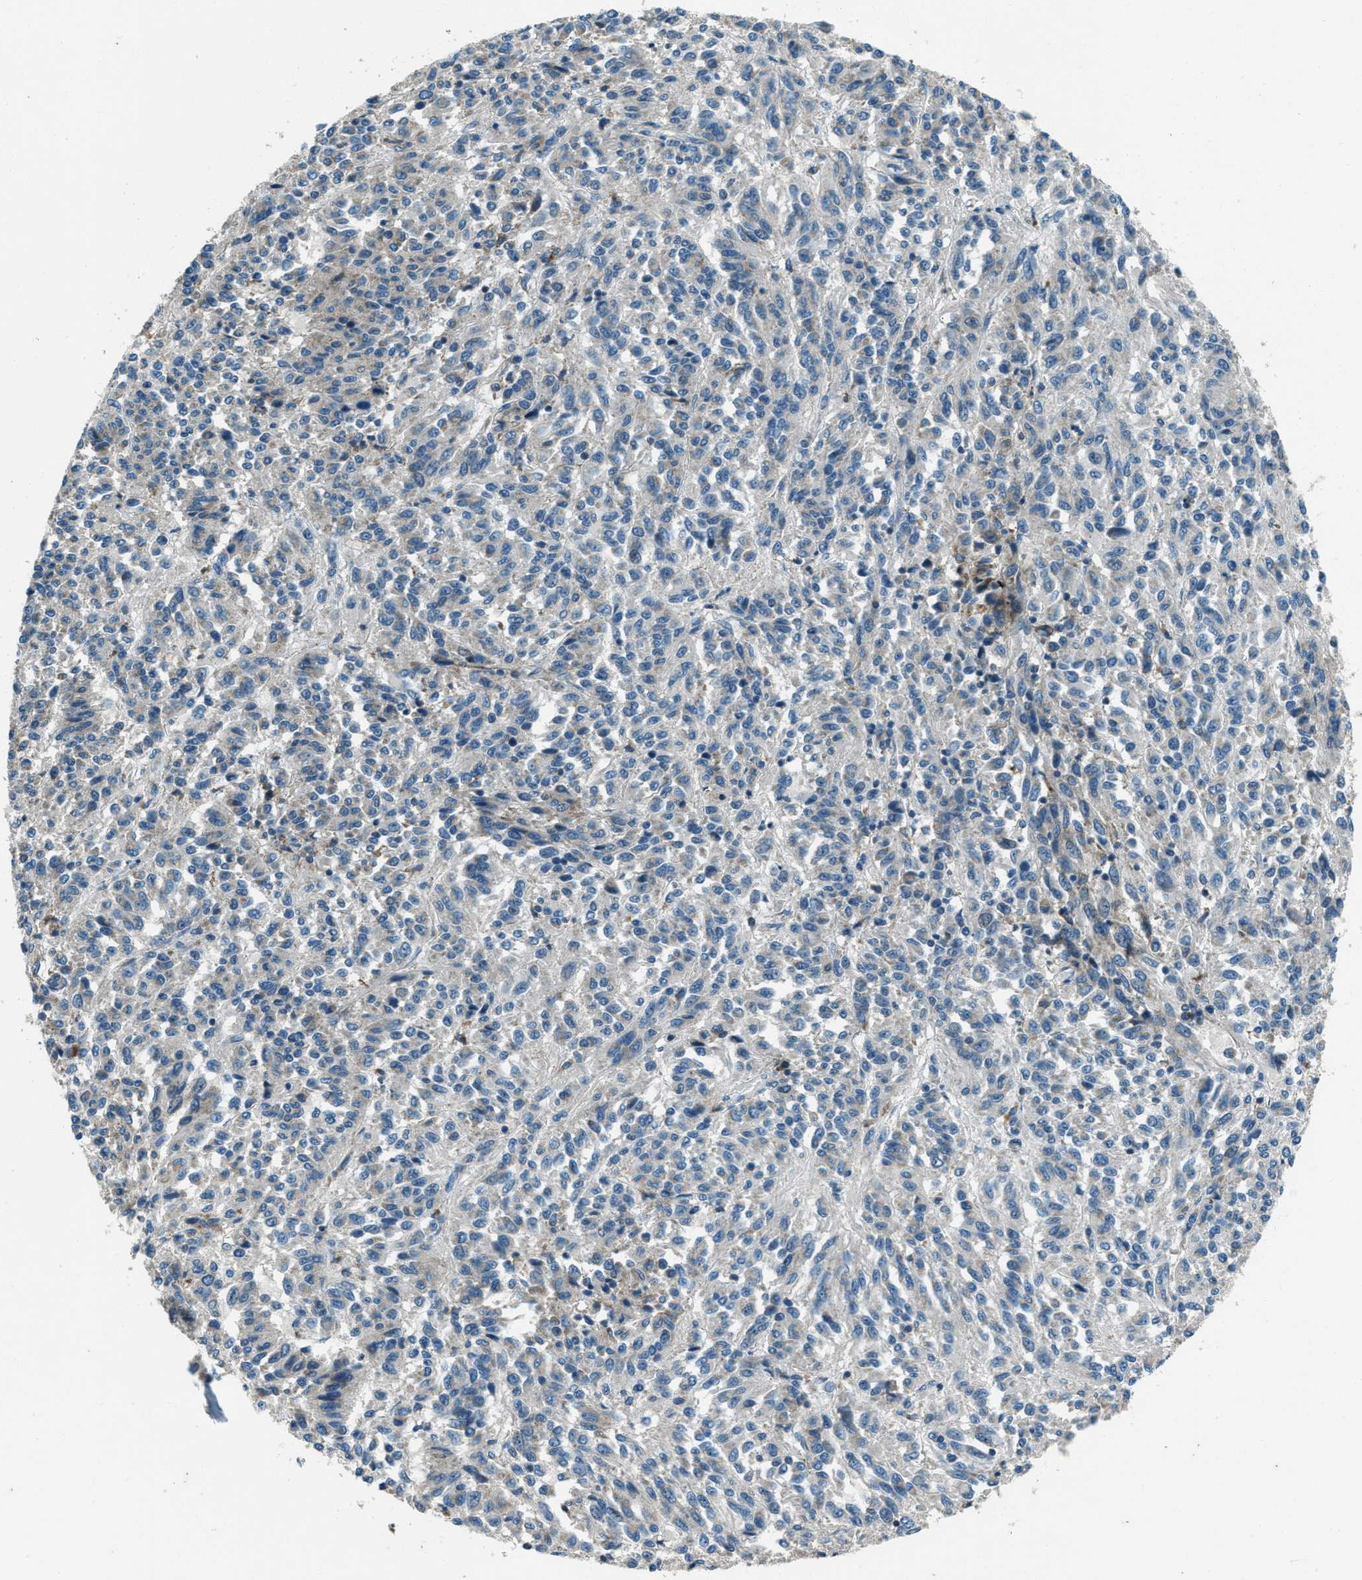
{"staining": {"intensity": "negative", "quantity": "none", "location": "none"}, "tissue": "melanoma", "cell_type": "Tumor cells", "image_type": "cancer", "snomed": [{"axis": "morphology", "description": "Malignant melanoma, Metastatic site"}, {"axis": "topography", "description": "Lung"}], "caption": "A high-resolution photomicrograph shows immunohistochemistry (IHC) staining of melanoma, which demonstrates no significant expression in tumor cells.", "gene": "SVIL", "patient": {"sex": "male", "age": 64}}